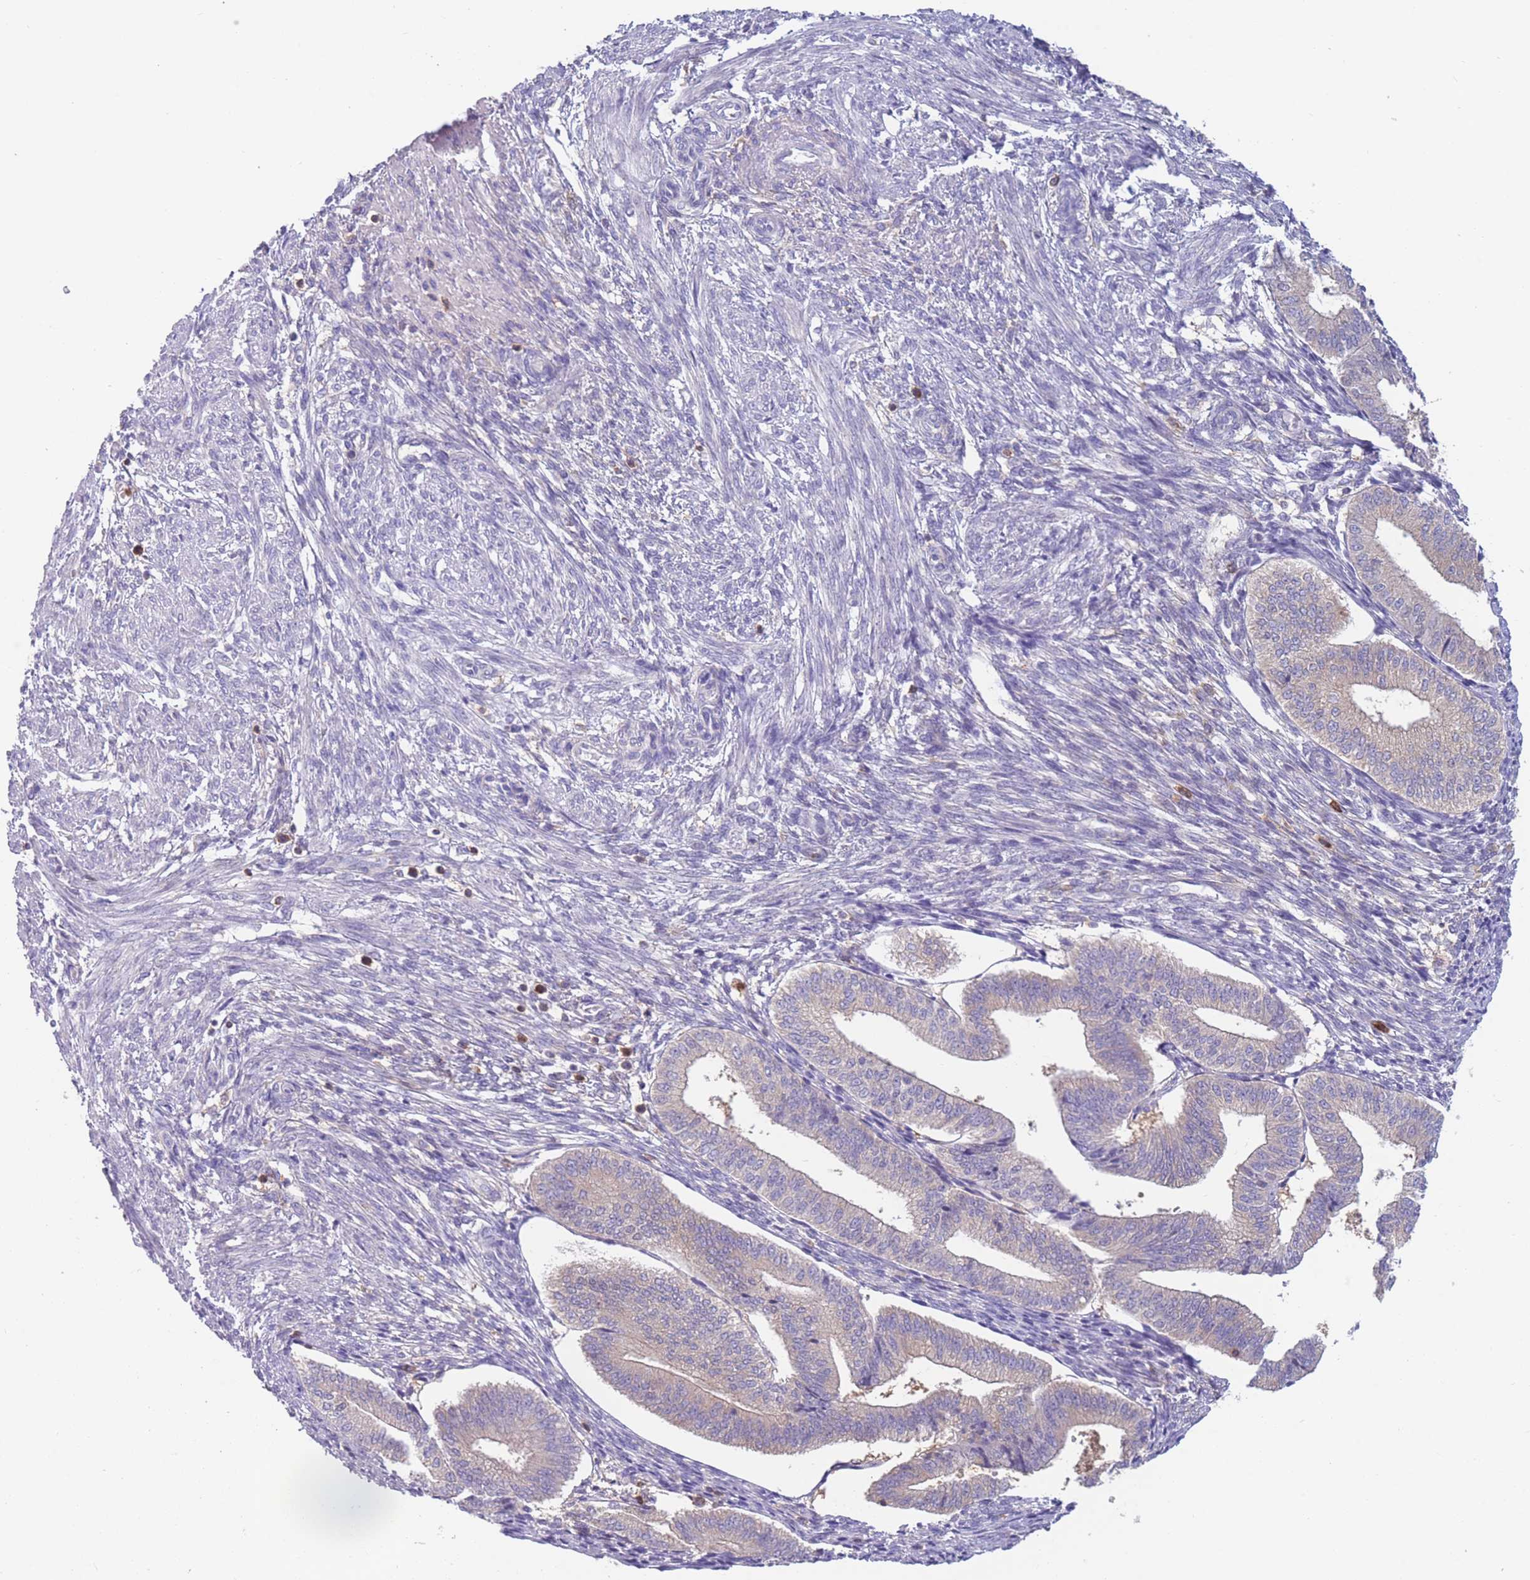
{"staining": {"intensity": "negative", "quantity": "none", "location": "none"}, "tissue": "endometrium", "cell_type": "Cells in endometrial stroma", "image_type": "normal", "snomed": [{"axis": "morphology", "description": "Normal tissue, NOS"}, {"axis": "topography", "description": "Endometrium"}], "caption": "Human endometrium stained for a protein using IHC shows no expression in cells in endometrial stroma.", "gene": "ST3GAL4", "patient": {"sex": "female", "age": 34}}